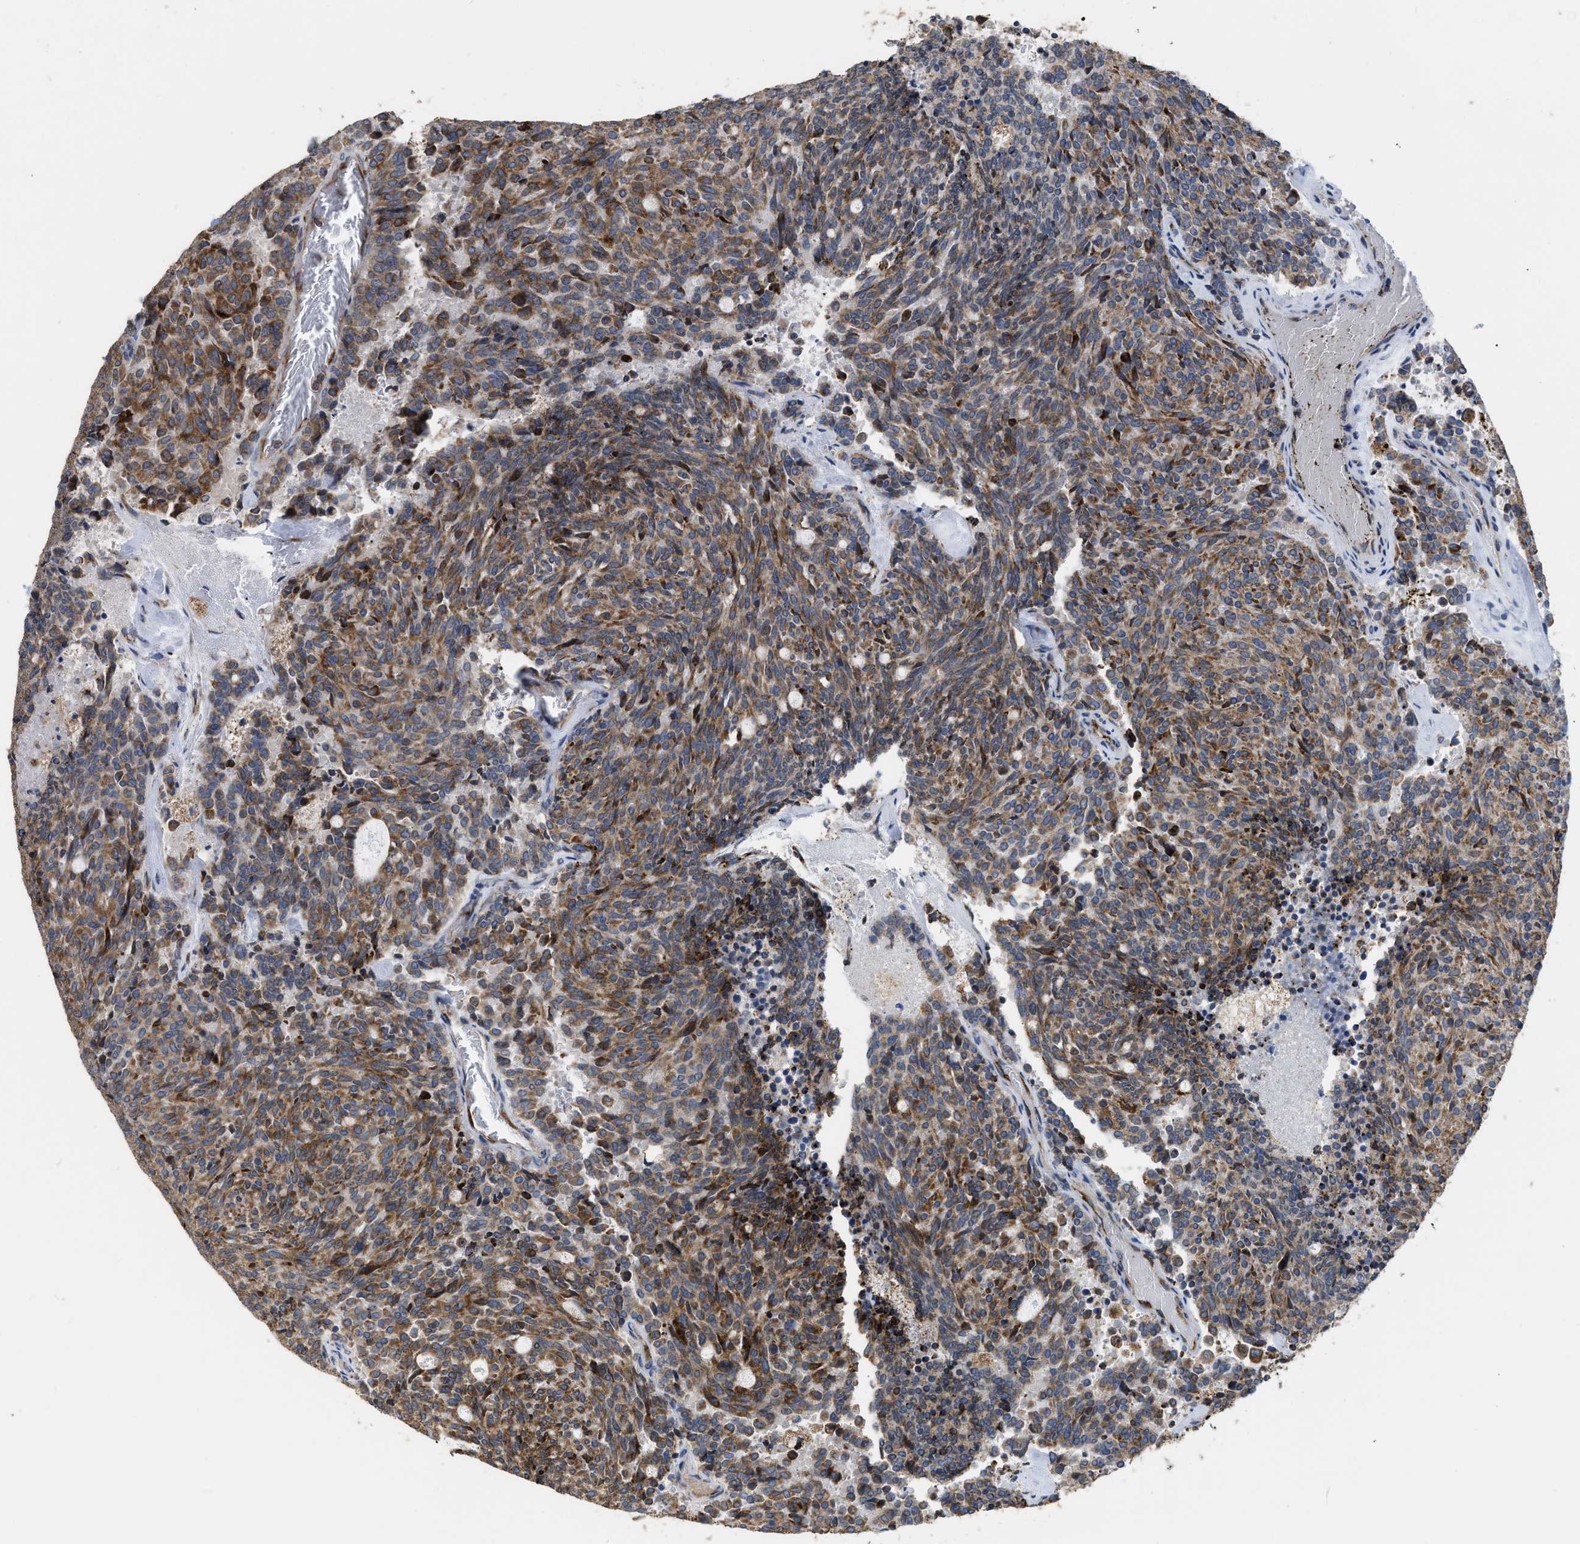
{"staining": {"intensity": "moderate", "quantity": ">75%", "location": "cytoplasmic/membranous"}, "tissue": "carcinoid", "cell_type": "Tumor cells", "image_type": "cancer", "snomed": [{"axis": "morphology", "description": "Carcinoid, malignant, NOS"}, {"axis": "topography", "description": "Pancreas"}], "caption": "IHC of malignant carcinoid demonstrates medium levels of moderate cytoplasmic/membranous expression in about >75% of tumor cells.", "gene": "AK2", "patient": {"sex": "female", "age": 54}}